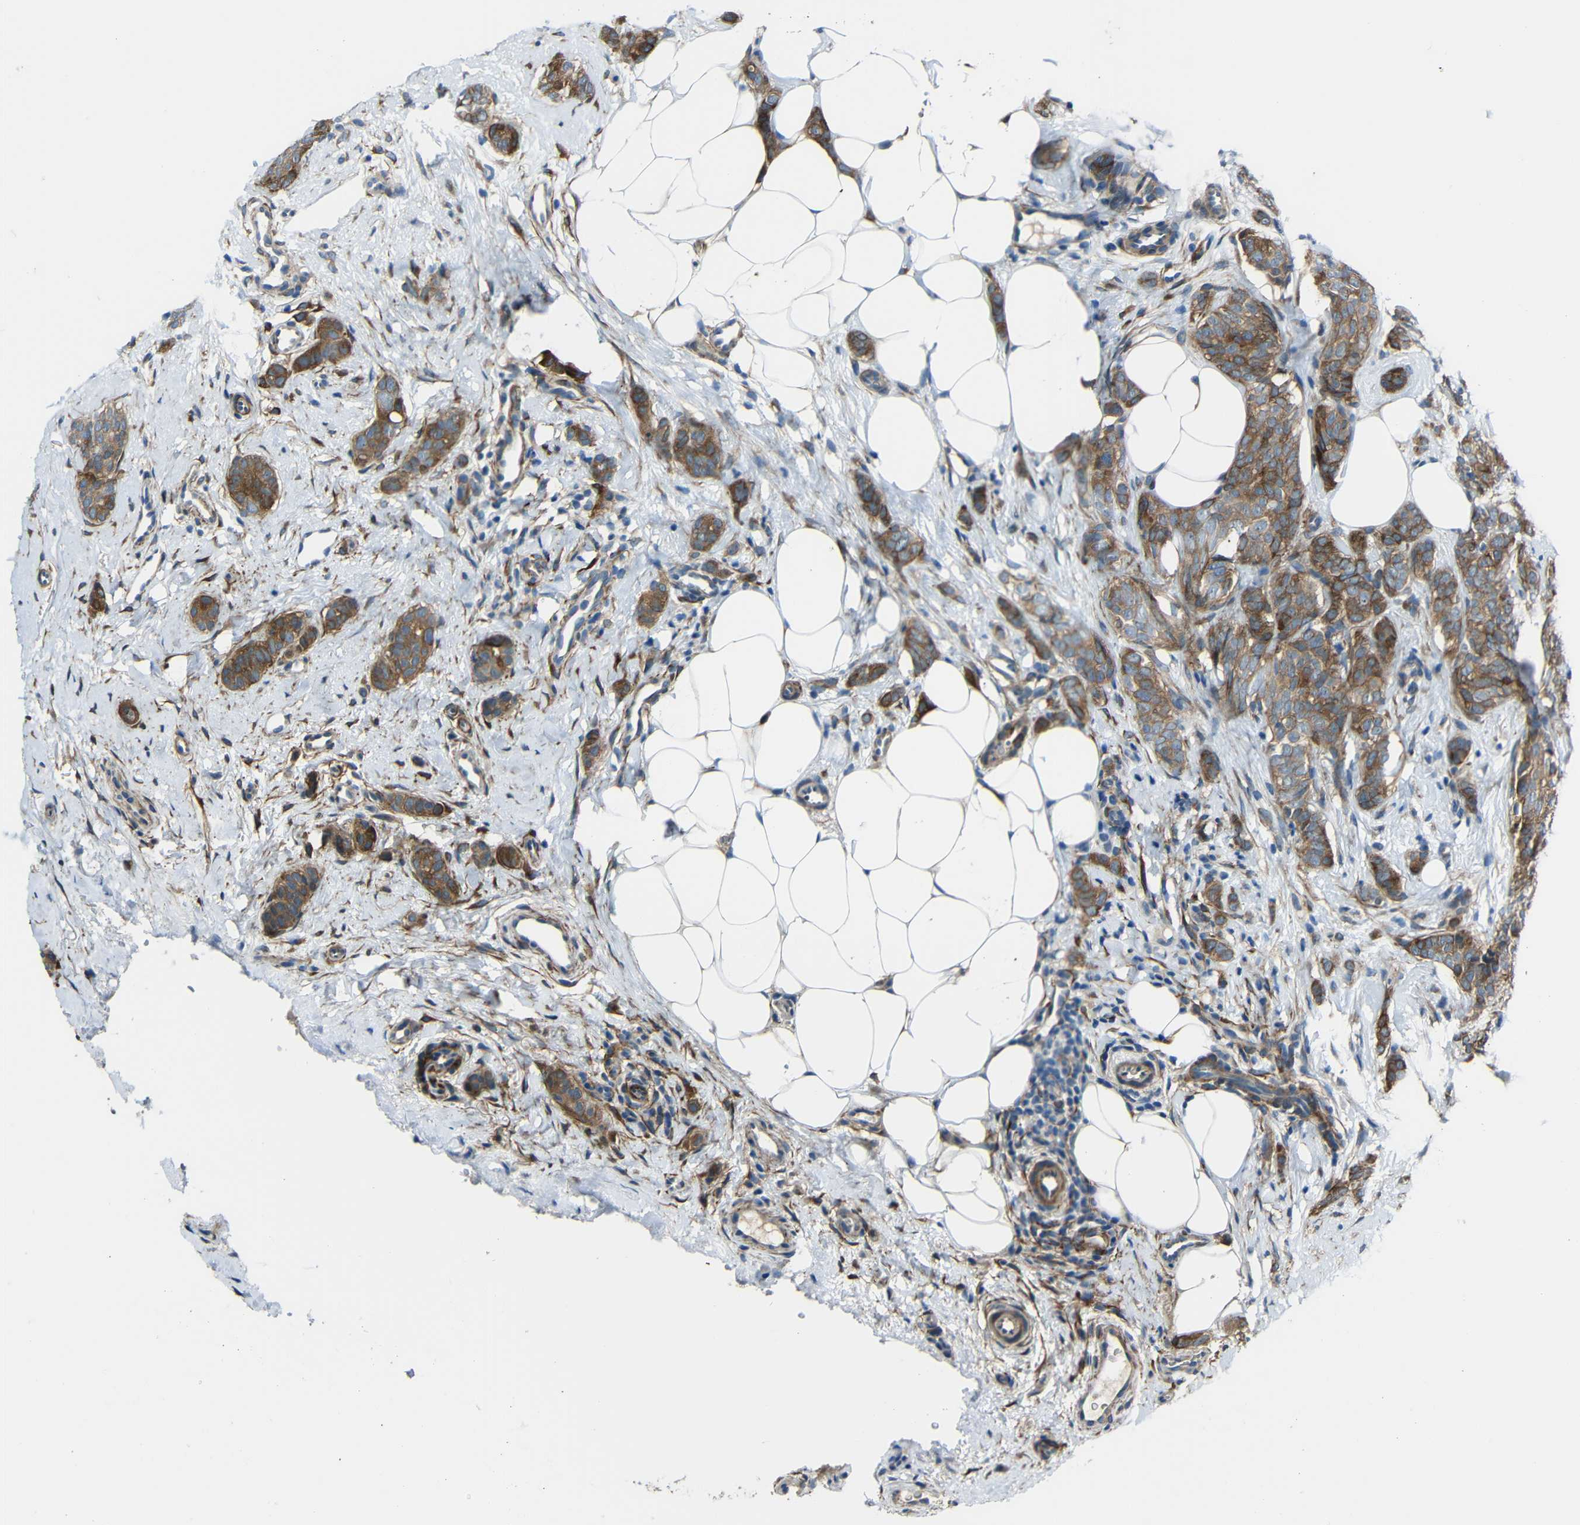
{"staining": {"intensity": "moderate", "quantity": ">75%", "location": "cytoplasmic/membranous"}, "tissue": "breast cancer", "cell_type": "Tumor cells", "image_type": "cancer", "snomed": [{"axis": "morphology", "description": "Lobular carcinoma"}, {"axis": "topography", "description": "Skin"}, {"axis": "topography", "description": "Breast"}], "caption": "Brown immunohistochemical staining in human breast lobular carcinoma reveals moderate cytoplasmic/membranous positivity in about >75% of tumor cells.", "gene": "DCLK1", "patient": {"sex": "female", "age": 46}}